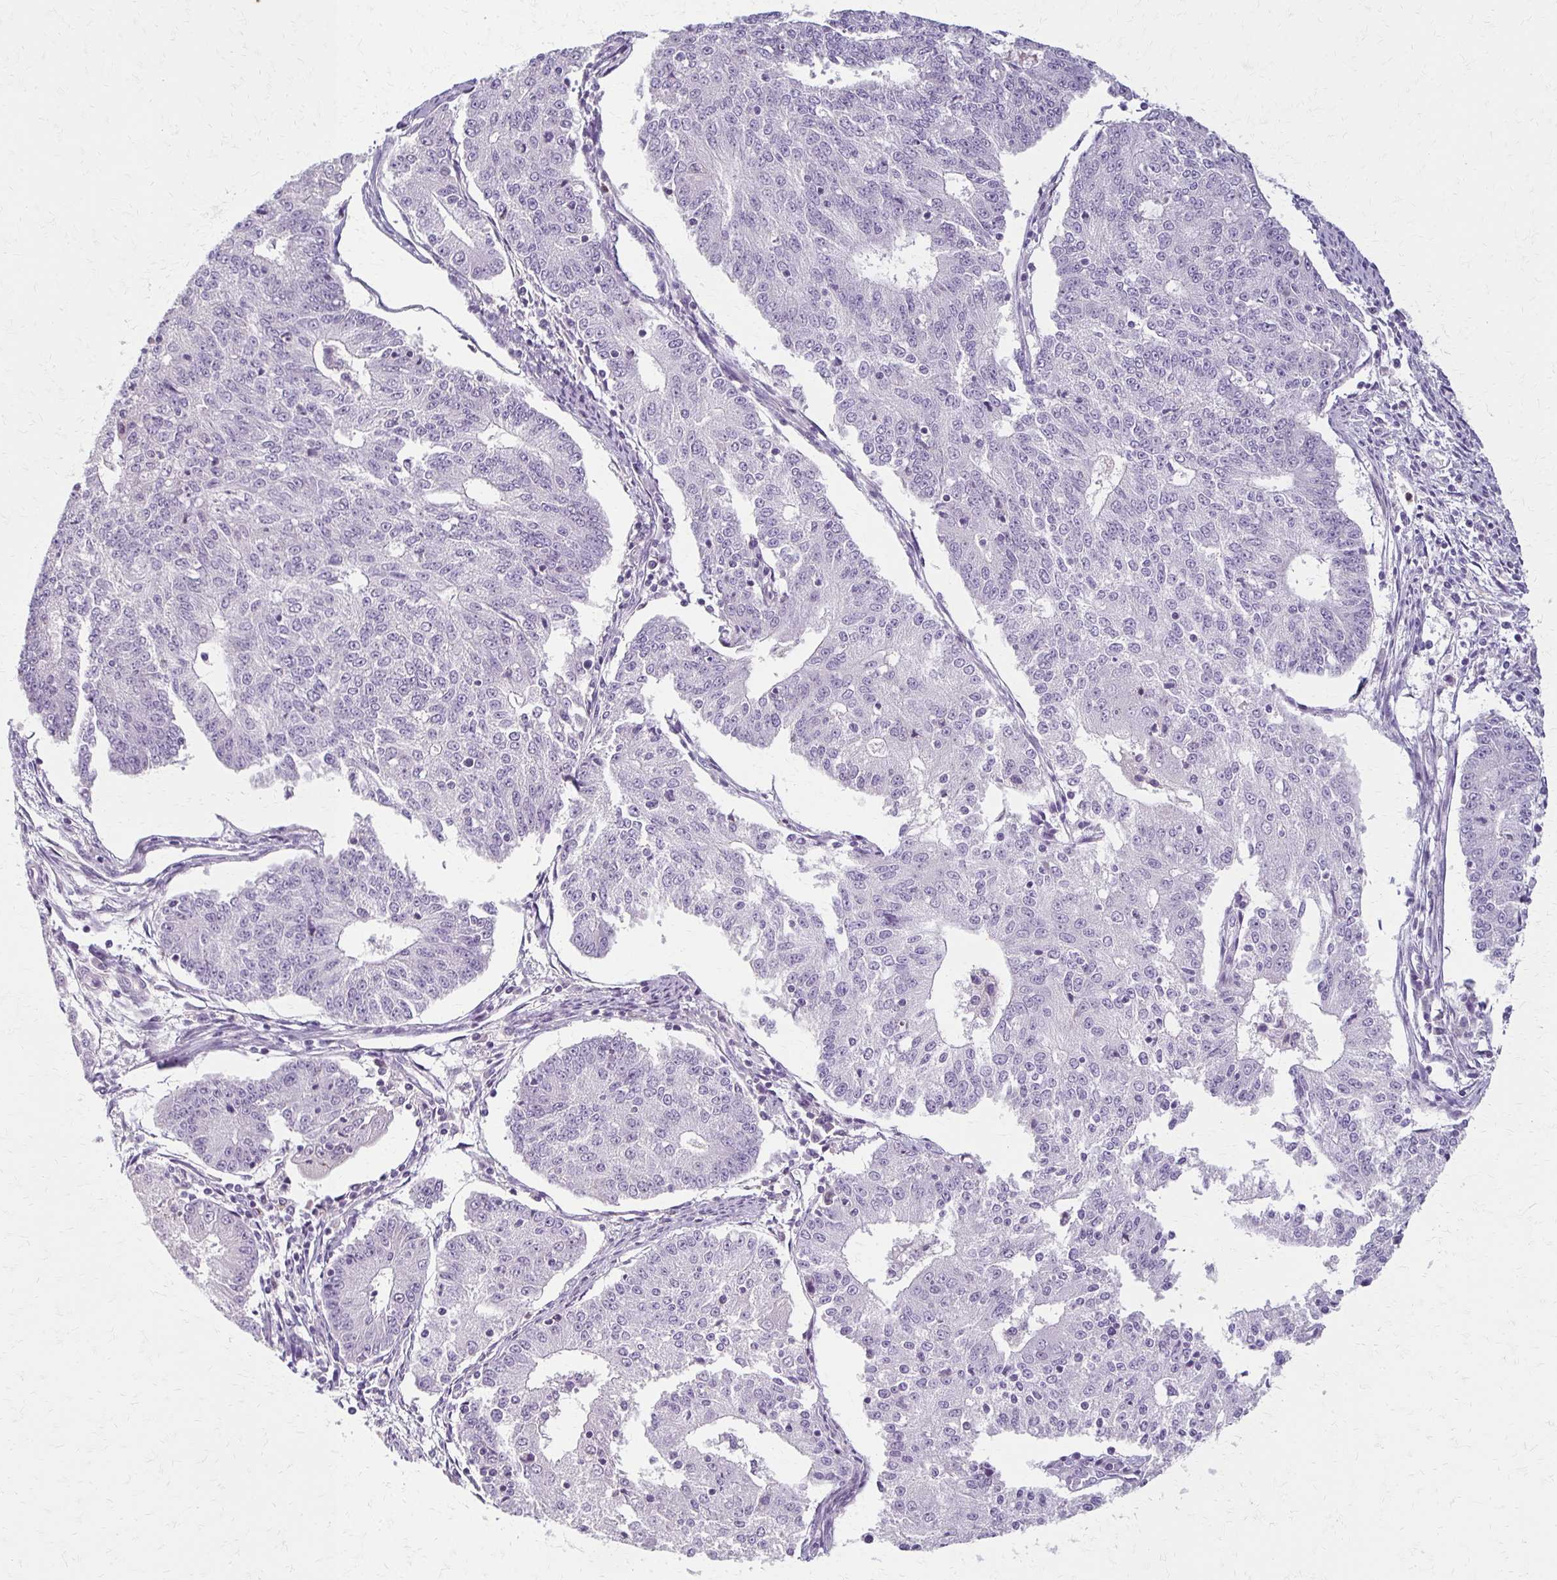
{"staining": {"intensity": "negative", "quantity": "none", "location": "none"}, "tissue": "endometrial cancer", "cell_type": "Tumor cells", "image_type": "cancer", "snomed": [{"axis": "morphology", "description": "Adenocarcinoma, NOS"}, {"axis": "topography", "description": "Endometrium"}], "caption": "DAB (3,3'-diaminobenzidine) immunohistochemical staining of endometrial adenocarcinoma exhibits no significant positivity in tumor cells.", "gene": "BBS12", "patient": {"sex": "female", "age": 56}}